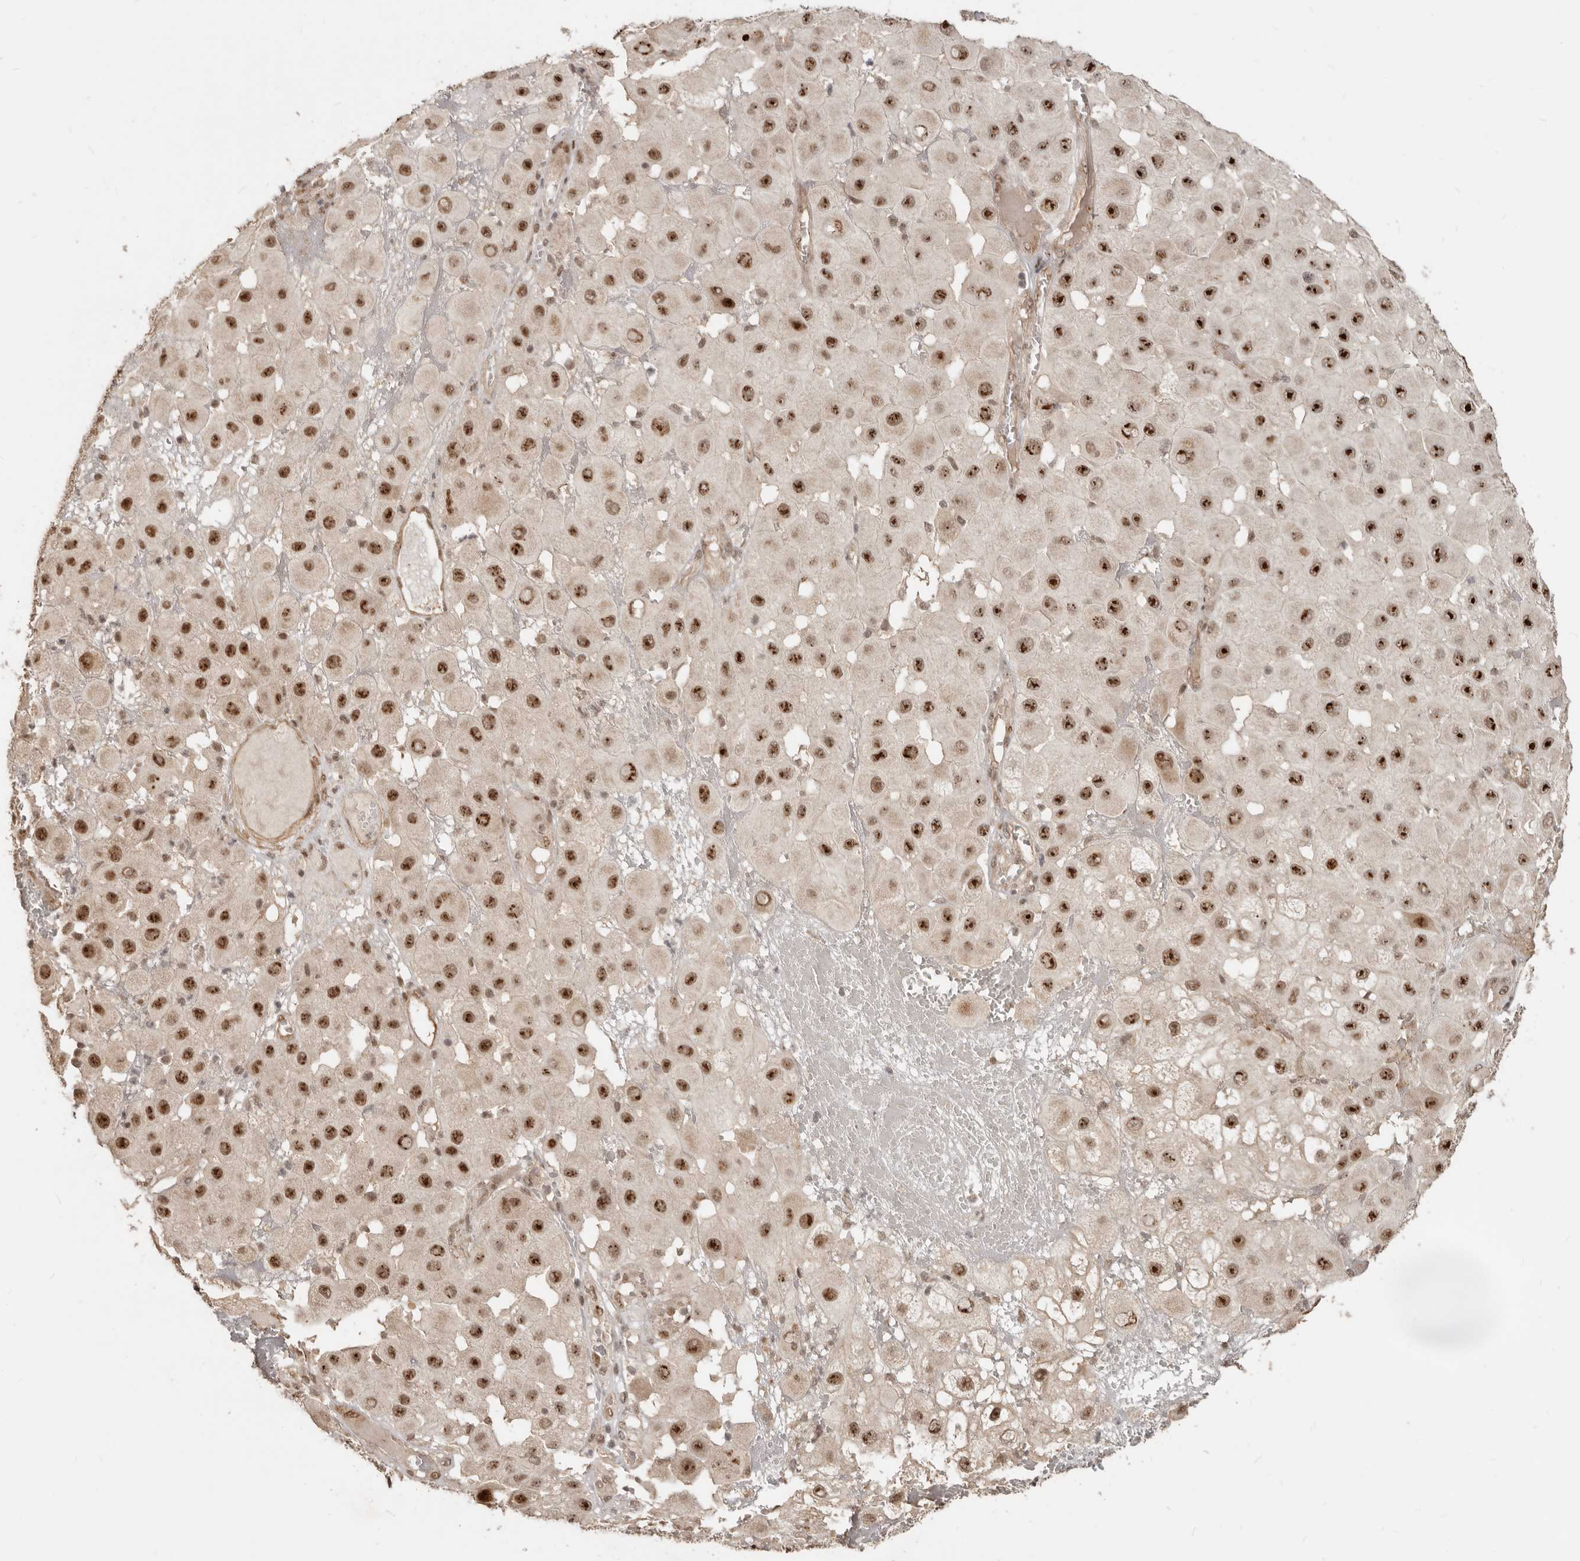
{"staining": {"intensity": "strong", "quantity": ">75%", "location": "nuclear"}, "tissue": "melanoma", "cell_type": "Tumor cells", "image_type": "cancer", "snomed": [{"axis": "morphology", "description": "Malignant melanoma, NOS"}, {"axis": "topography", "description": "Skin"}], "caption": "Strong nuclear expression for a protein is present in about >75% of tumor cells of melanoma using immunohistochemistry (IHC).", "gene": "GPBP1L1", "patient": {"sex": "female", "age": 81}}